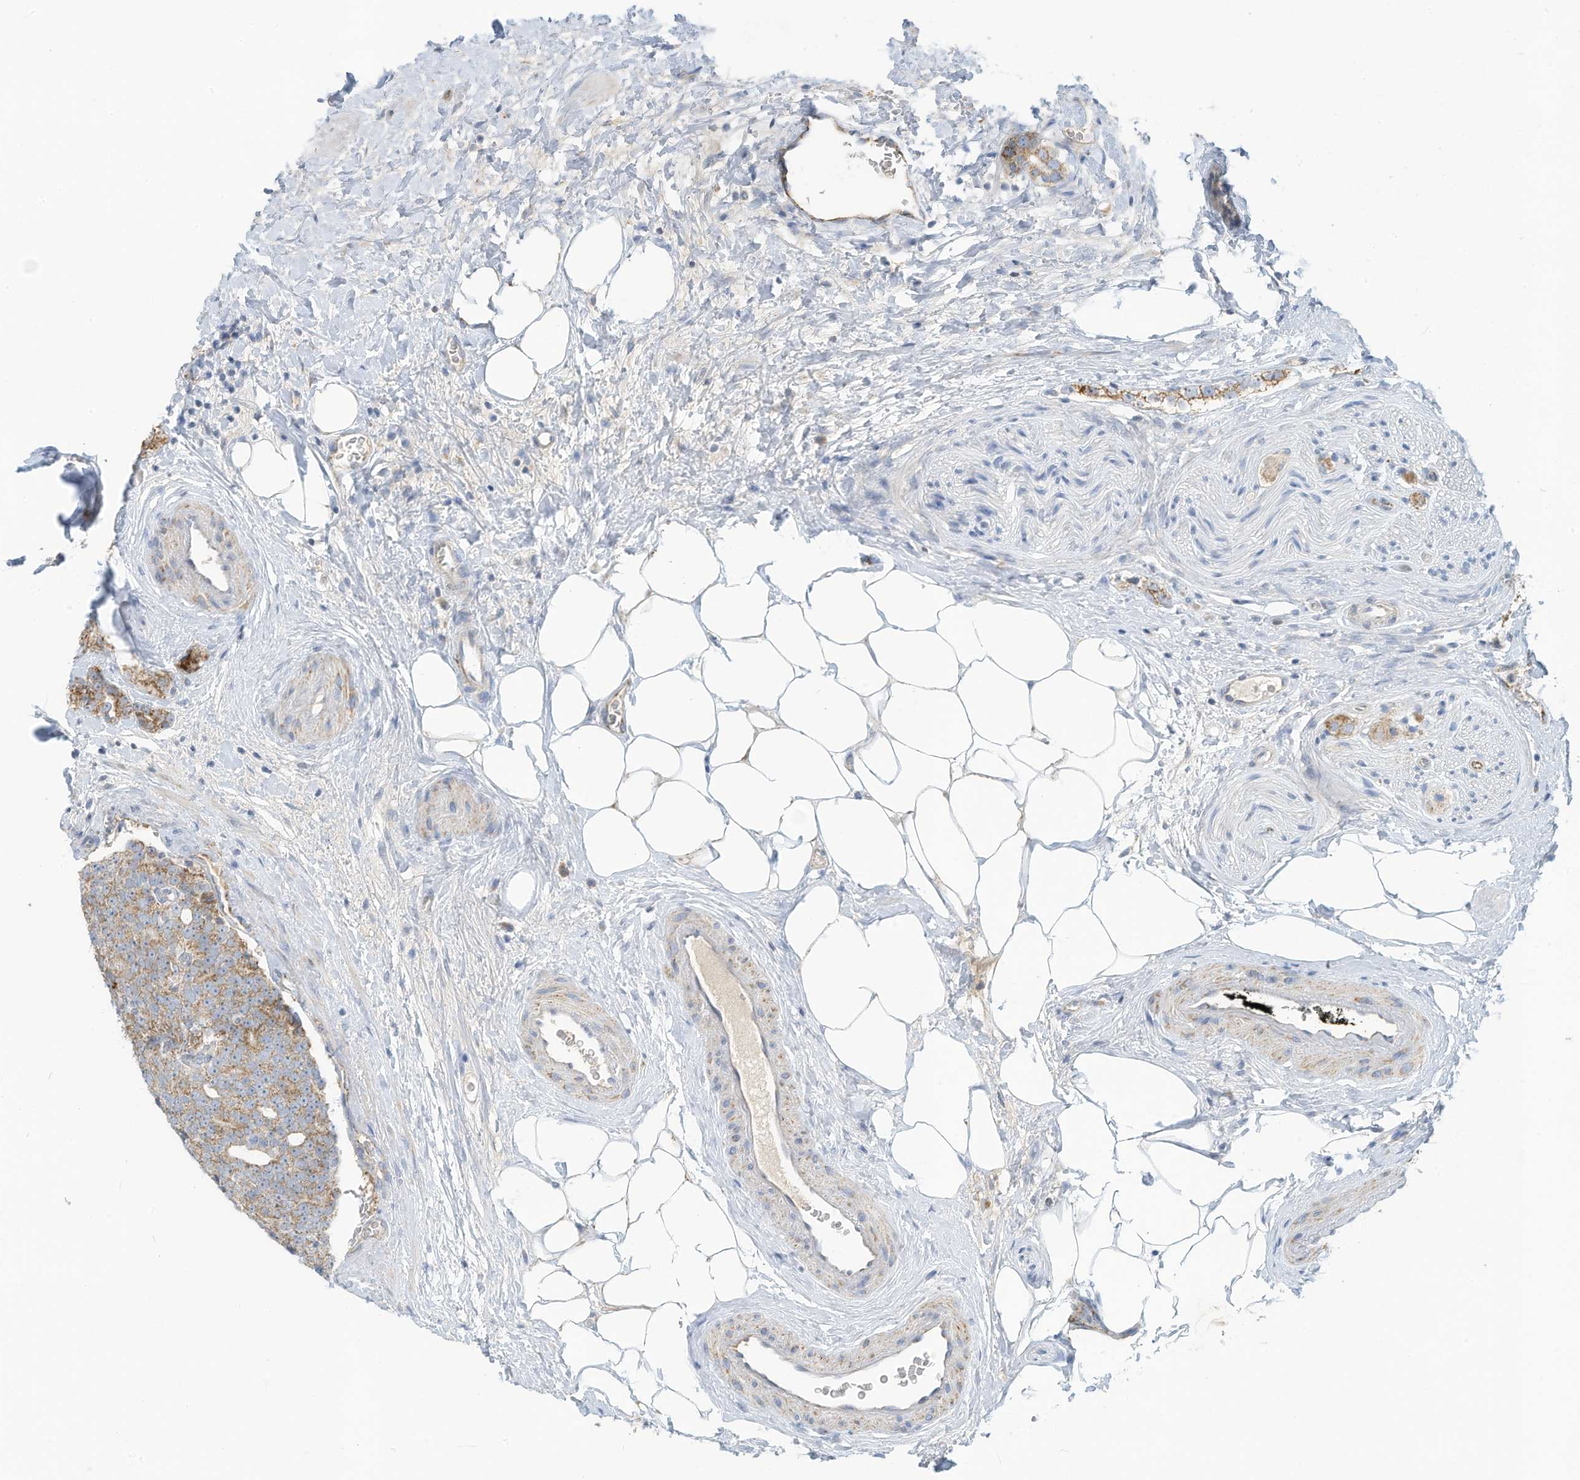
{"staining": {"intensity": "moderate", "quantity": ">75%", "location": "cytoplasmic/membranous"}, "tissue": "prostate cancer", "cell_type": "Tumor cells", "image_type": "cancer", "snomed": [{"axis": "morphology", "description": "Adenocarcinoma, High grade"}, {"axis": "topography", "description": "Prostate"}], "caption": "Prostate cancer was stained to show a protein in brown. There is medium levels of moderate cytoplasmic/membranous expression in approximately >75% of tumor cells.", "gene": "SCGB1D2", "patient": {"sex": "male", "age": 56}}